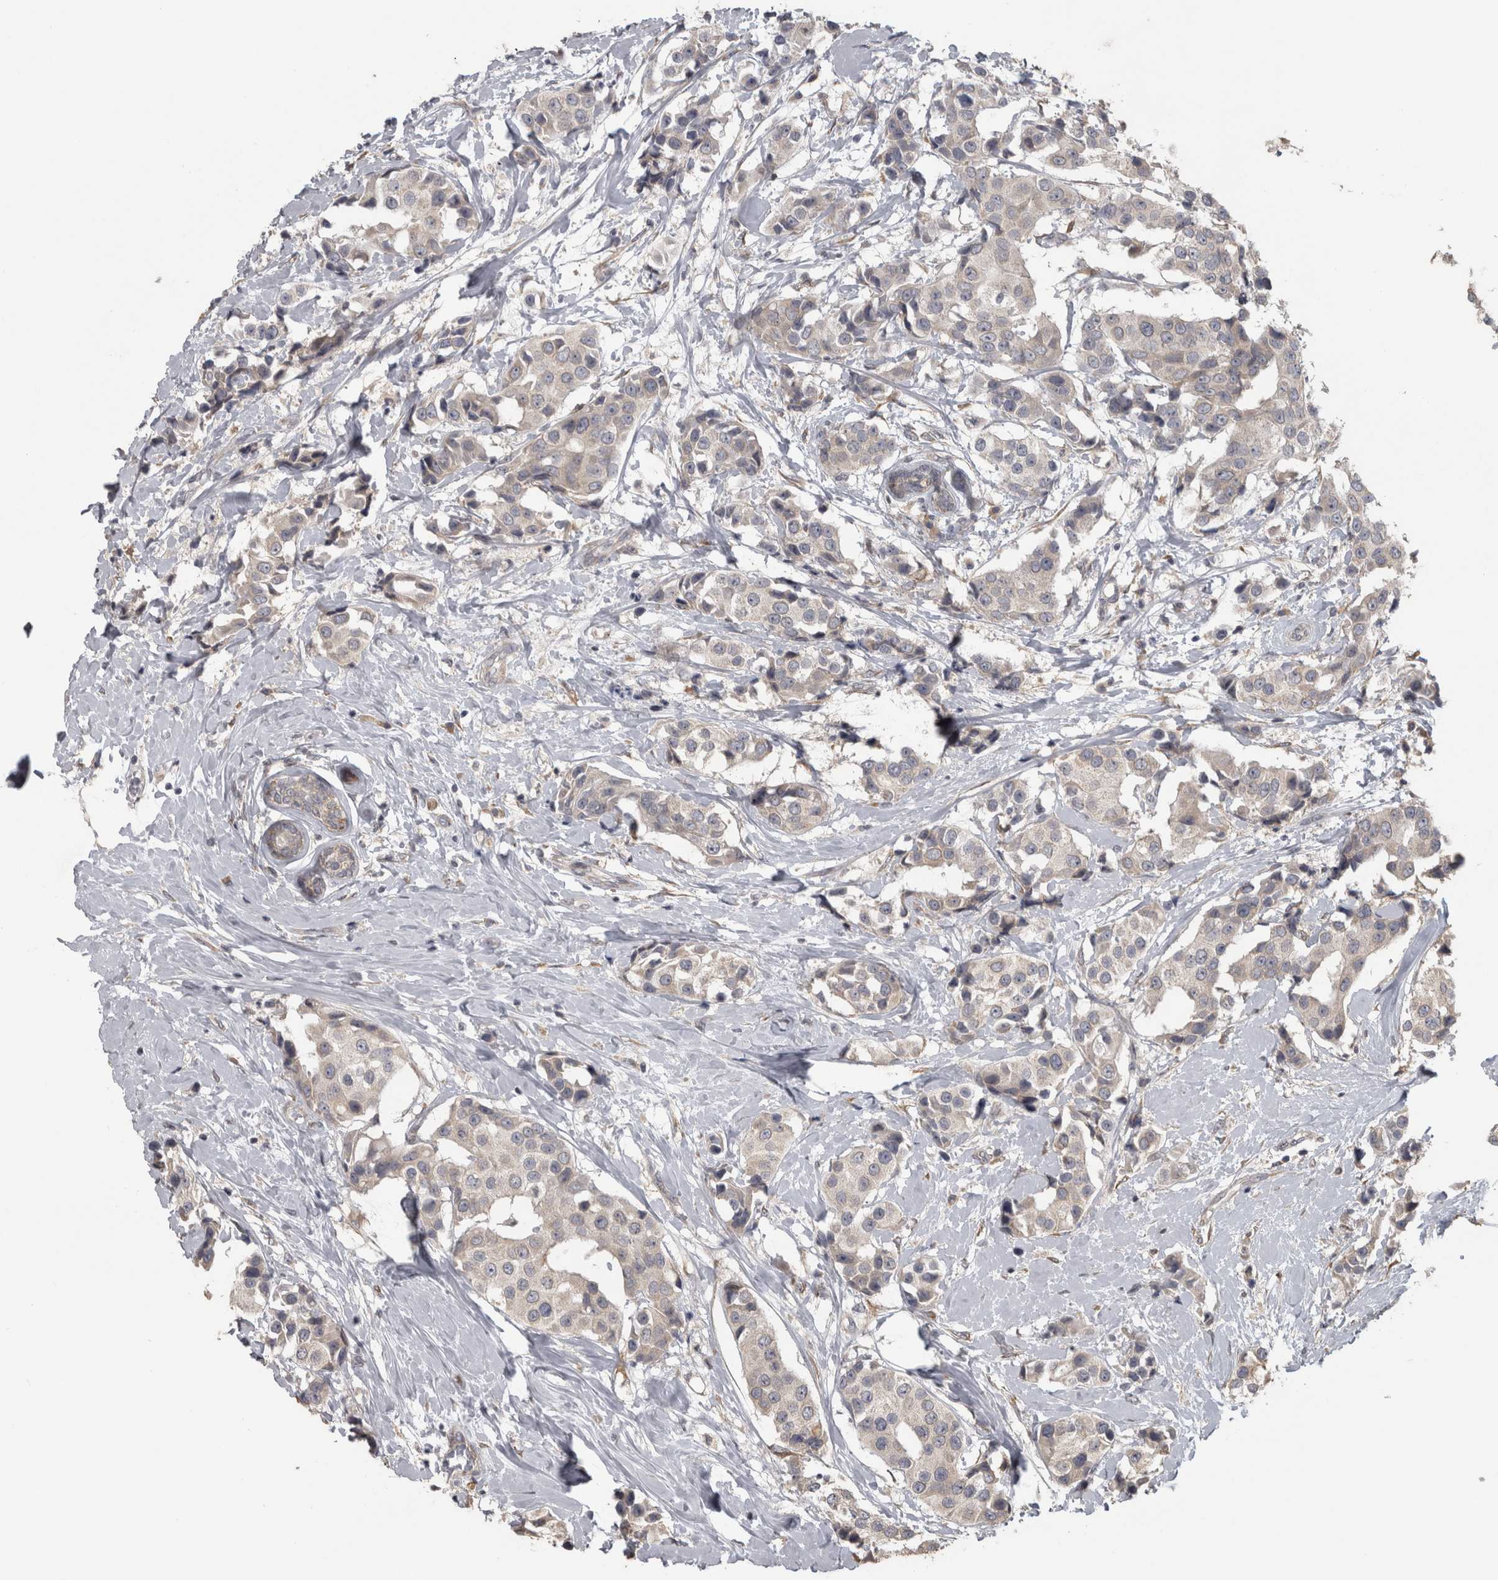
{"staining": {"intensity": "weak", "quantity": "<25%", "location": "cytoplasmic/membranous"}, "tissue": "breast cancer", "cell_type": "Tumor cells", "image_type": "cancer", "snomed": [{"axis": "morphology", "description": "Normal tissue, NOS"}, {"axis": "morphology", "description": "Duct carcinoma"}, {"axis": "topography", "description": "Breast"}], "caption": "Infiltrating ductal carcinoma (breast) was stained to show a protein in brown. There is no significant expression in tumor cells. Brightfield microscopy of immunohistochemistry stained with DAB (brown) and hematoxylin (blue), captured at high magnification.", "gene": "RAB29", "patient": {"sex": "female", "age": 39}}